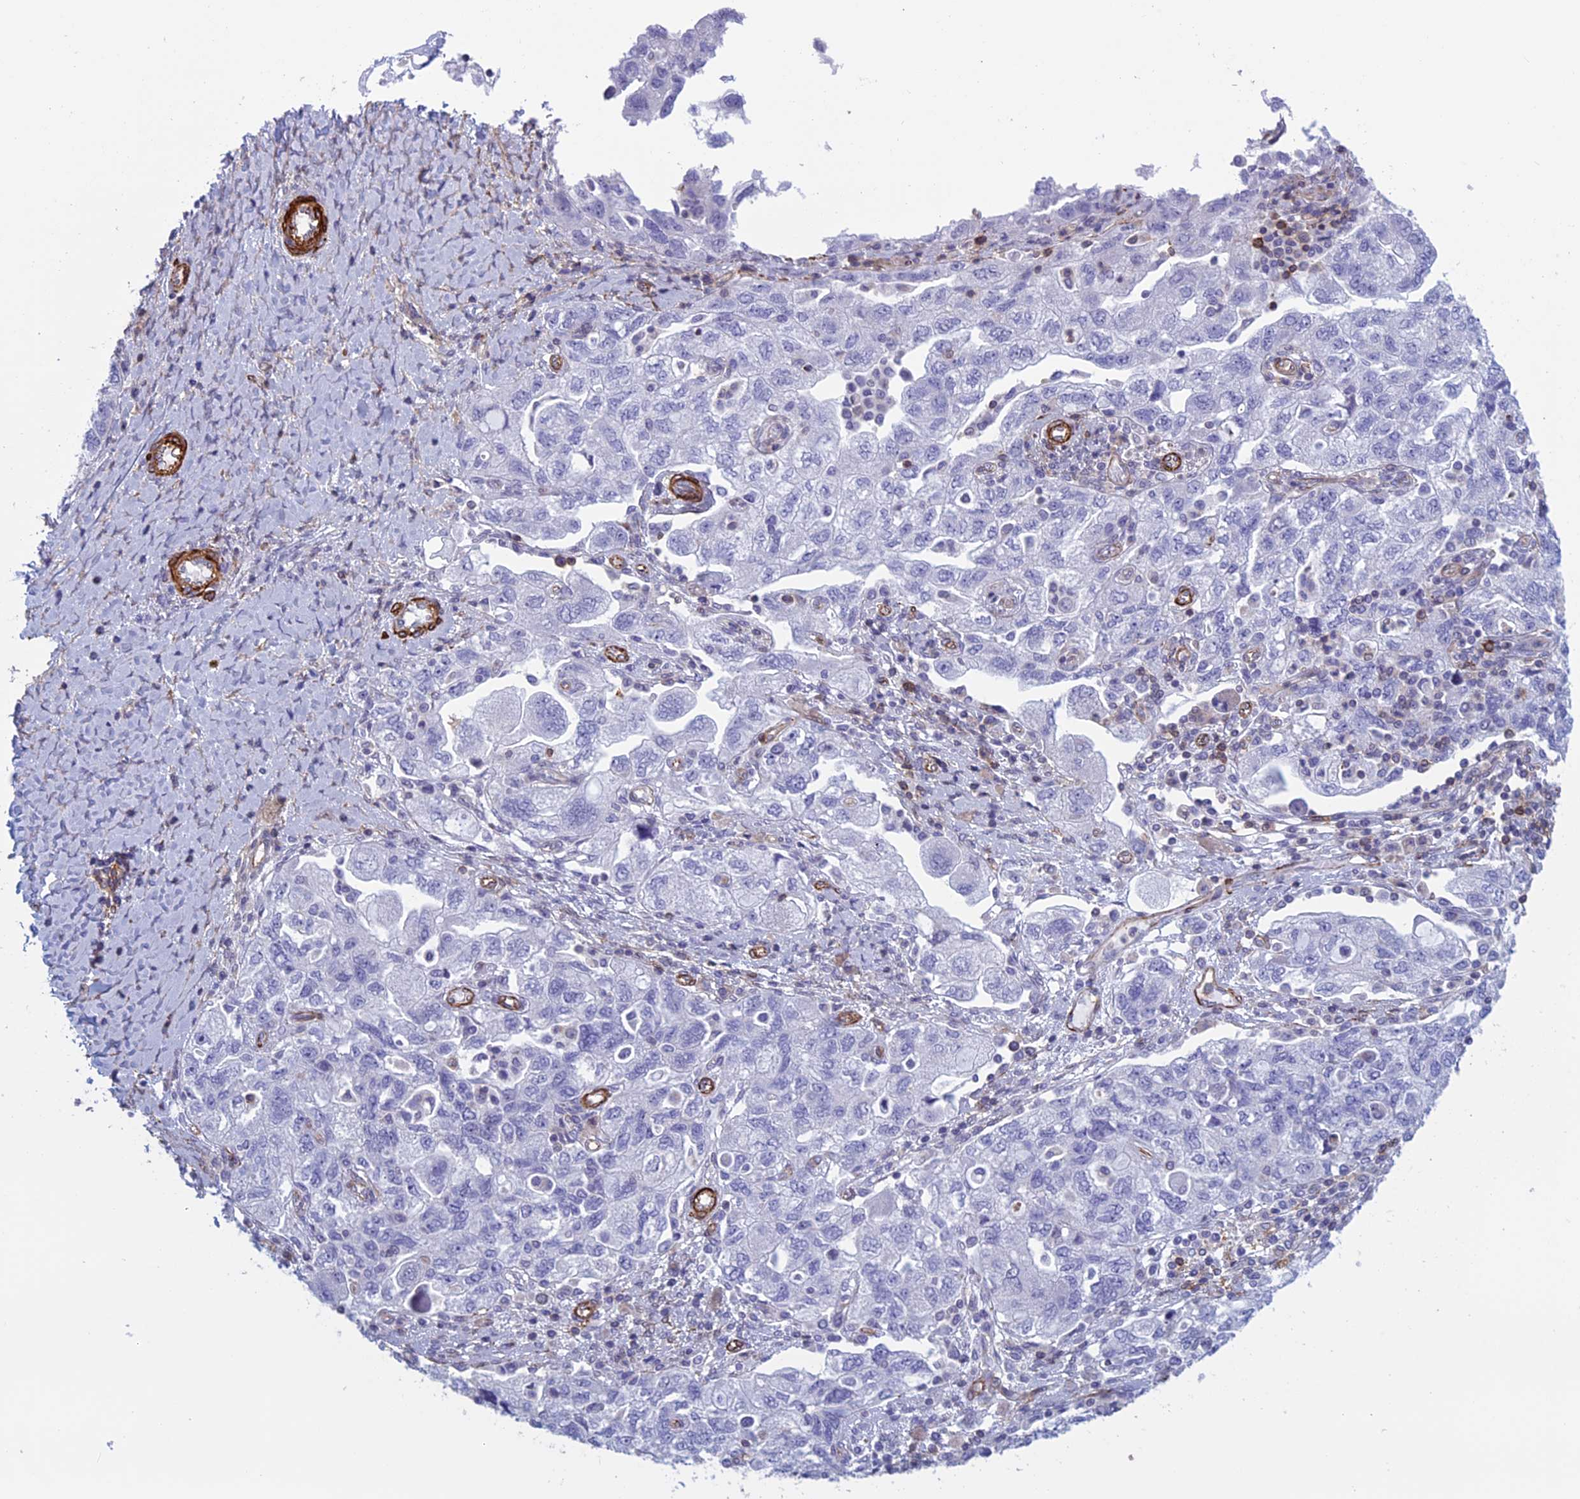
{"staining": {"intensity": "negative", "quantity": "none", "location": "none"}, "tissue": "ovarian cancer", "cell_type": "Tumor cells", "image_type": "cancer", "snomed": [{"axis": "morphology", "description": "Carcinoma, NOS"}, {"axis": "morphology", "description": "Cystadenocarcinoma, serous, NOS"}, {"axis": "topography", "description": "Ovary"}], "caption": "DAB (3,3'-diaminobenzidine) immunohistochemical staining of carcinoma (ovarian) displays no significant positivity in tumor cells.", "gene": "ANGPTL2", "patient": {"sex": "female", "age": 69}}